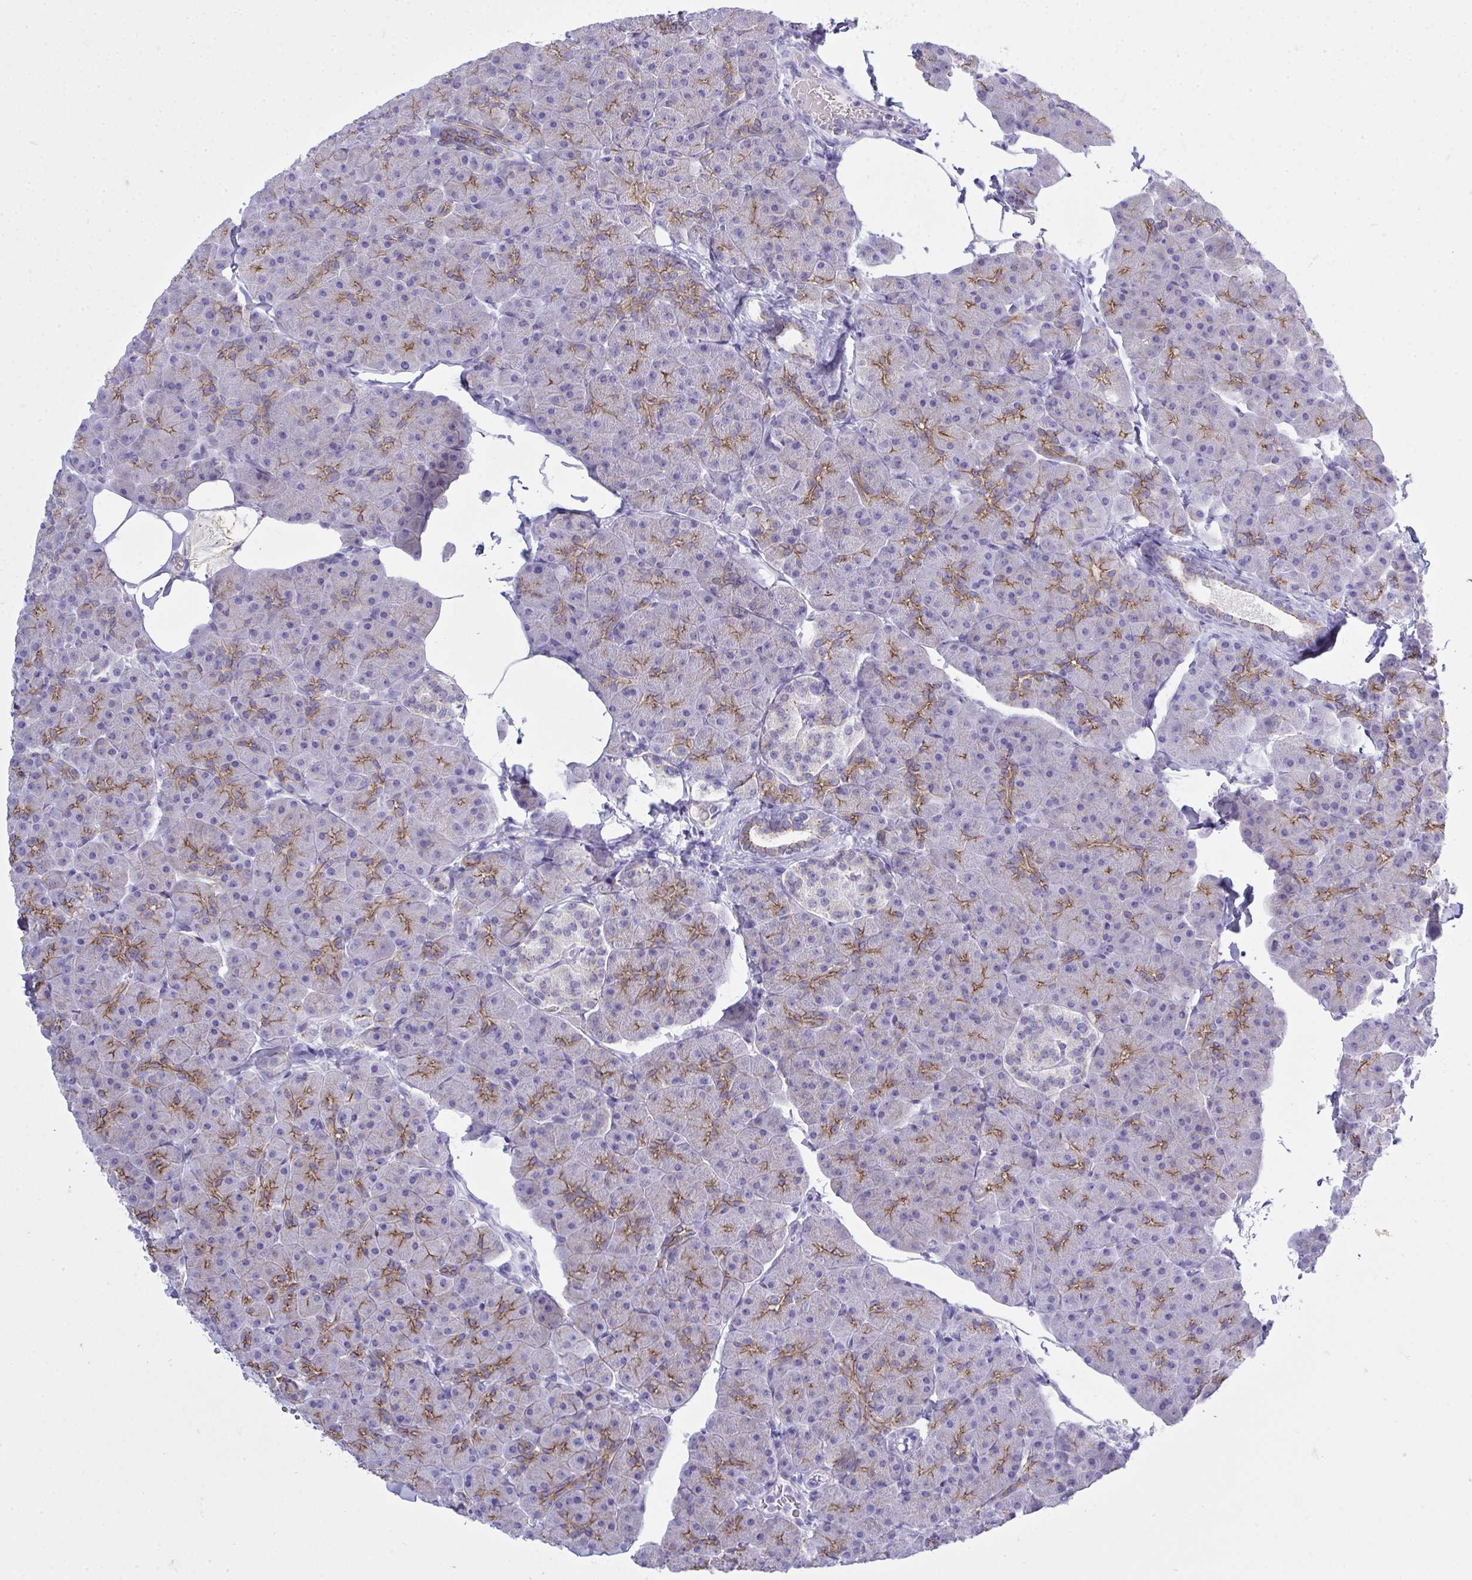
{"staining": {"intensity": "moderate", "quantity": "25%-75%", "location": "cytoplasmic/membranous"}, "tissue": "pancreas", "cell_type": "Exocrine glandular cells", "image_type": "normal", "snomed": [{"axis": "morphology", "description": "Normal tissue, NOS"}, {"axis": "topography", "description": "Pancreas"}], "caption": "Protein staining of normal pancreas reveals moderate cytoplasmic/membranous positivity in about 25%-75% of exocrine glandular cells.", "gene": "GLB1L2", "patient": {"sex": "male", "age": 35}}